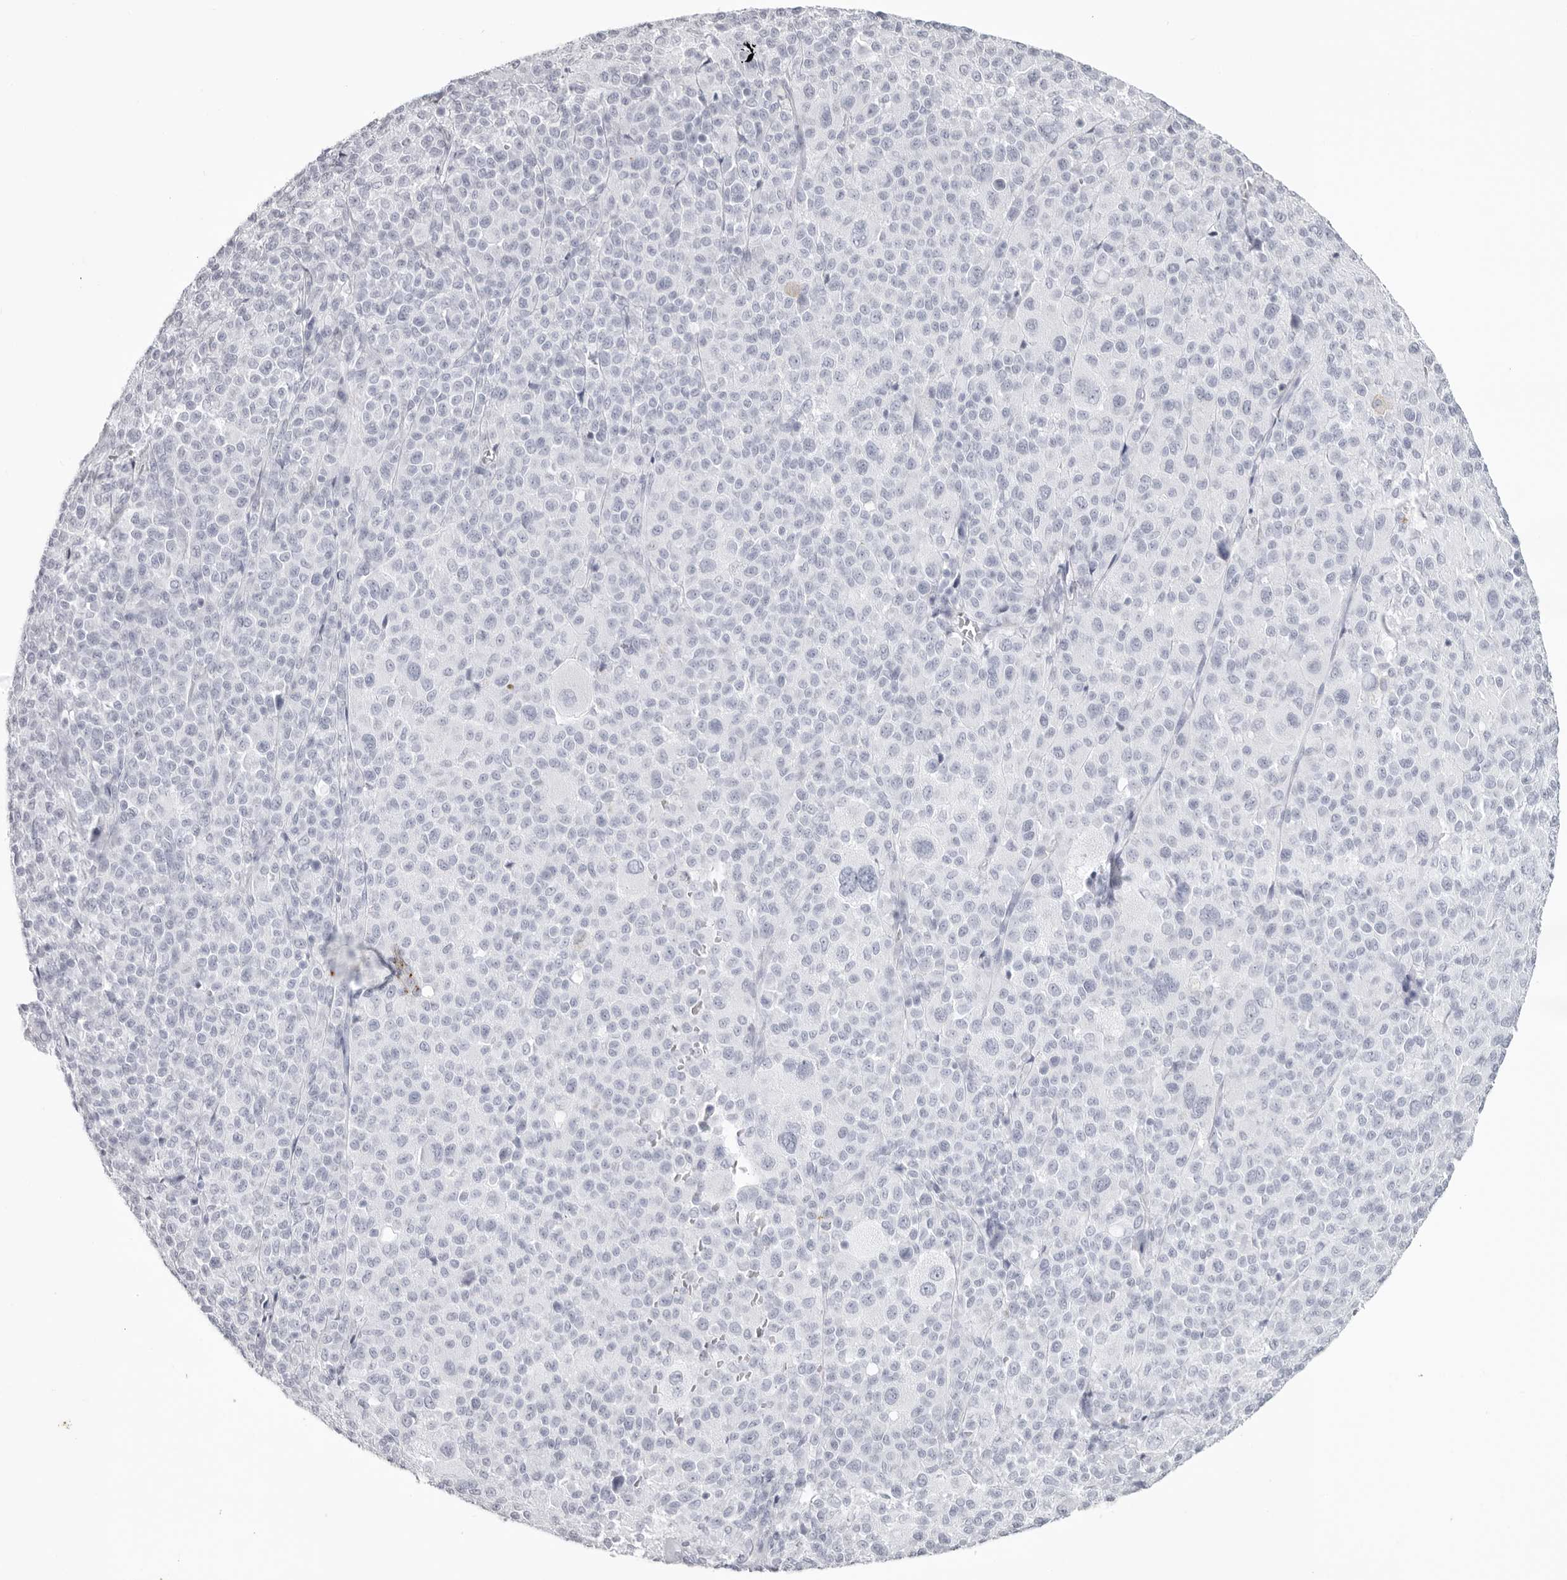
{"staining": {"intensity": "negative", "quantity": "none", "location": "none"}, "tissue": "melanoma", "cell_type": "Tumor cells", "image_type": "cancer", "snomed": [{"axis": "morphology", "description": "Malignant melanoma, Metastatic site"}, {"axis": "topography", "description": "Skin"}], "caption": "This is a micrograph of IHC staining of malignant melanoma (metastatic site), which shows no expression in tumor cells.", "gene": "KLK9", "patient": {"sex": "female", "age": 74}}